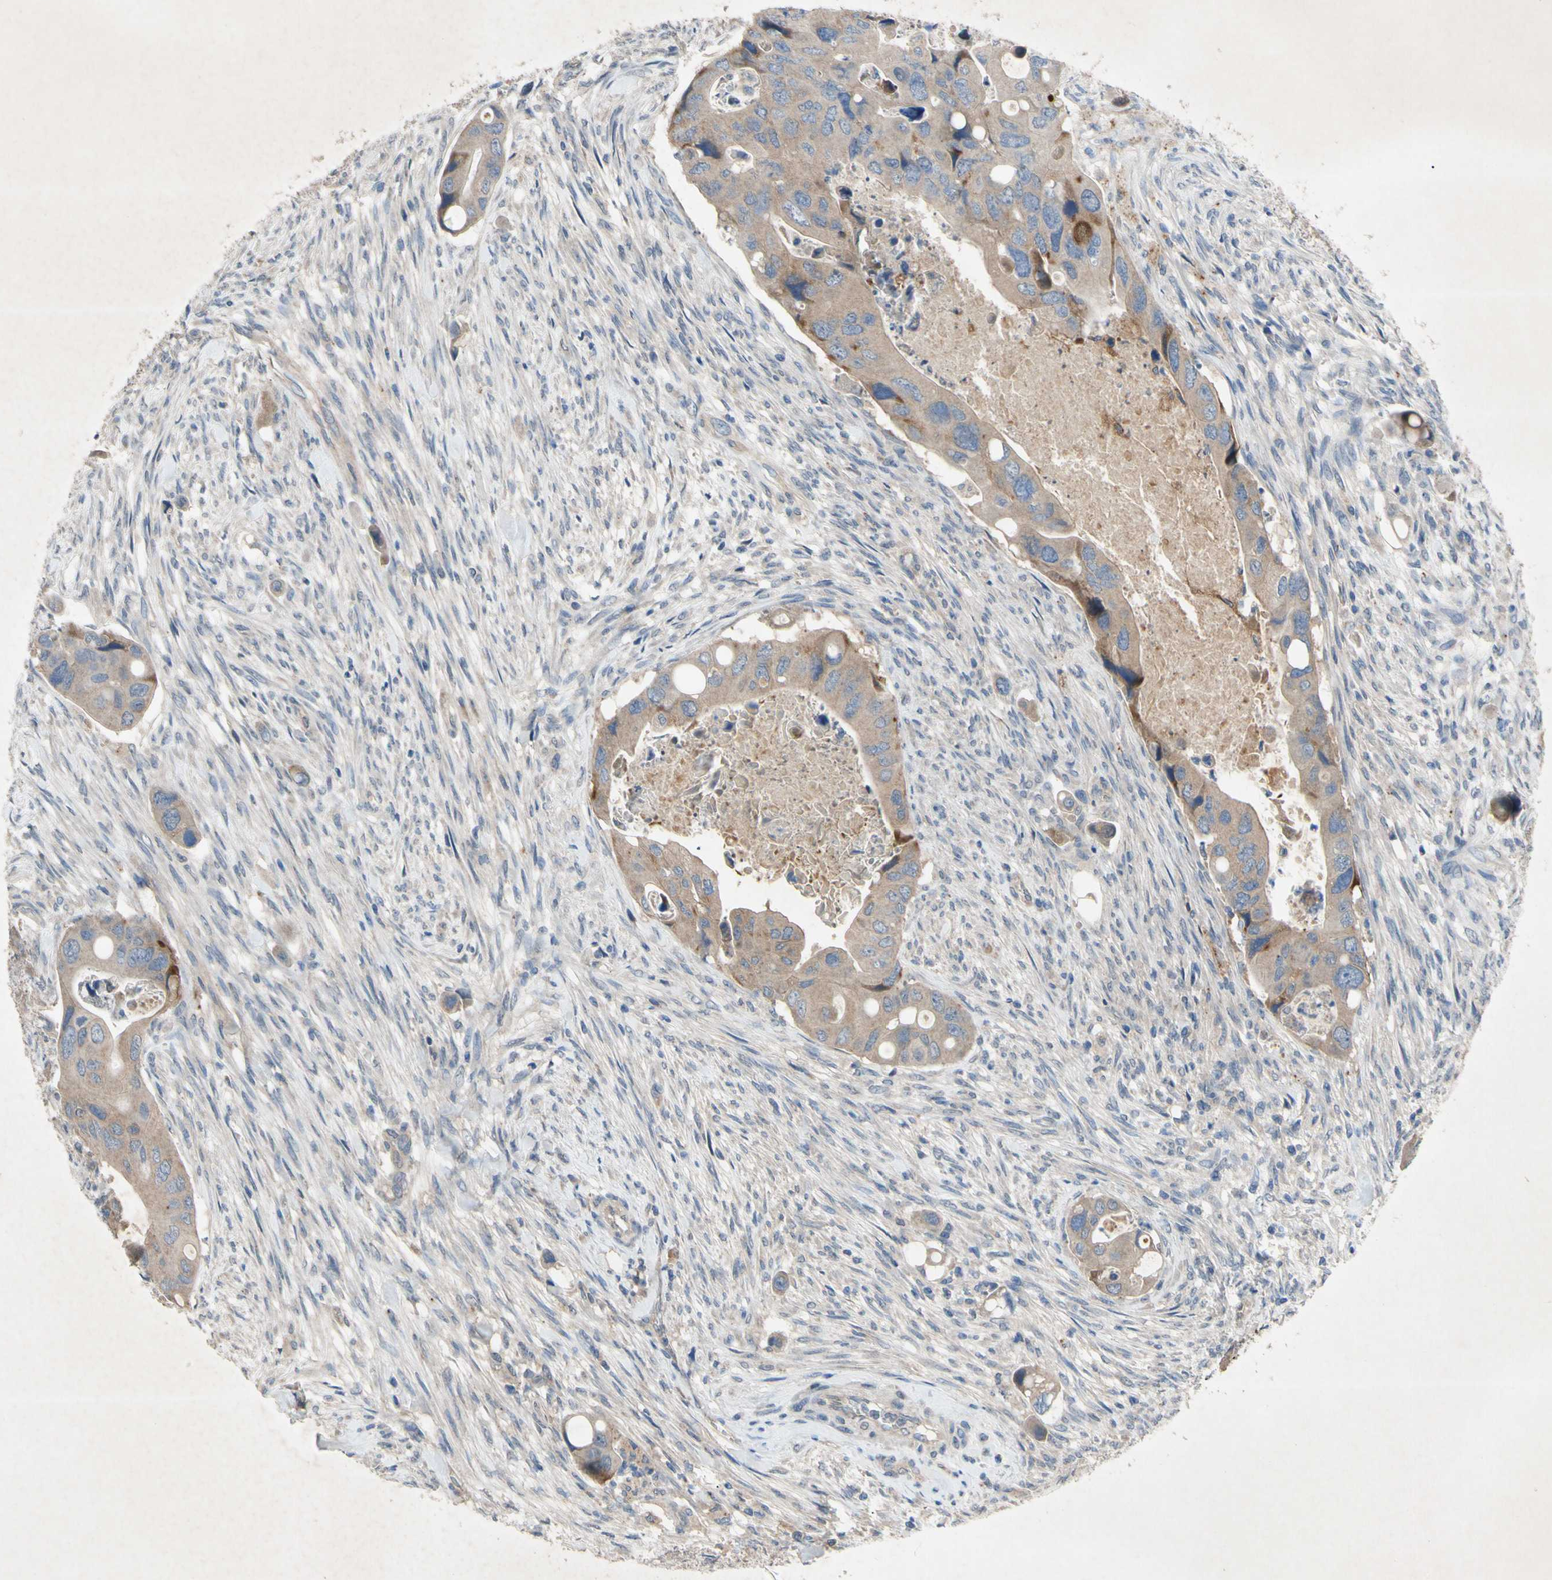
{"staining": {"intensity": "moderate", "quantity": ">75%", "location": "cytoplasmic/membranous"}, "tissue": "colorectal cancer", "cell_type": "Tumor cells", "image_type": "cancer", "snomed": [{"axis": "morphology", "description": "Adenocarcinoma, NOS"}, {"axis": "topography", "description": "Rectum"}], "caption": "Moderate cytoplasmic/membranous expression is identified in about >75% of tumor cells in colorectal cancer.", "gene": "HILPDA", "patient": {"sex": "female", "age": 57}}